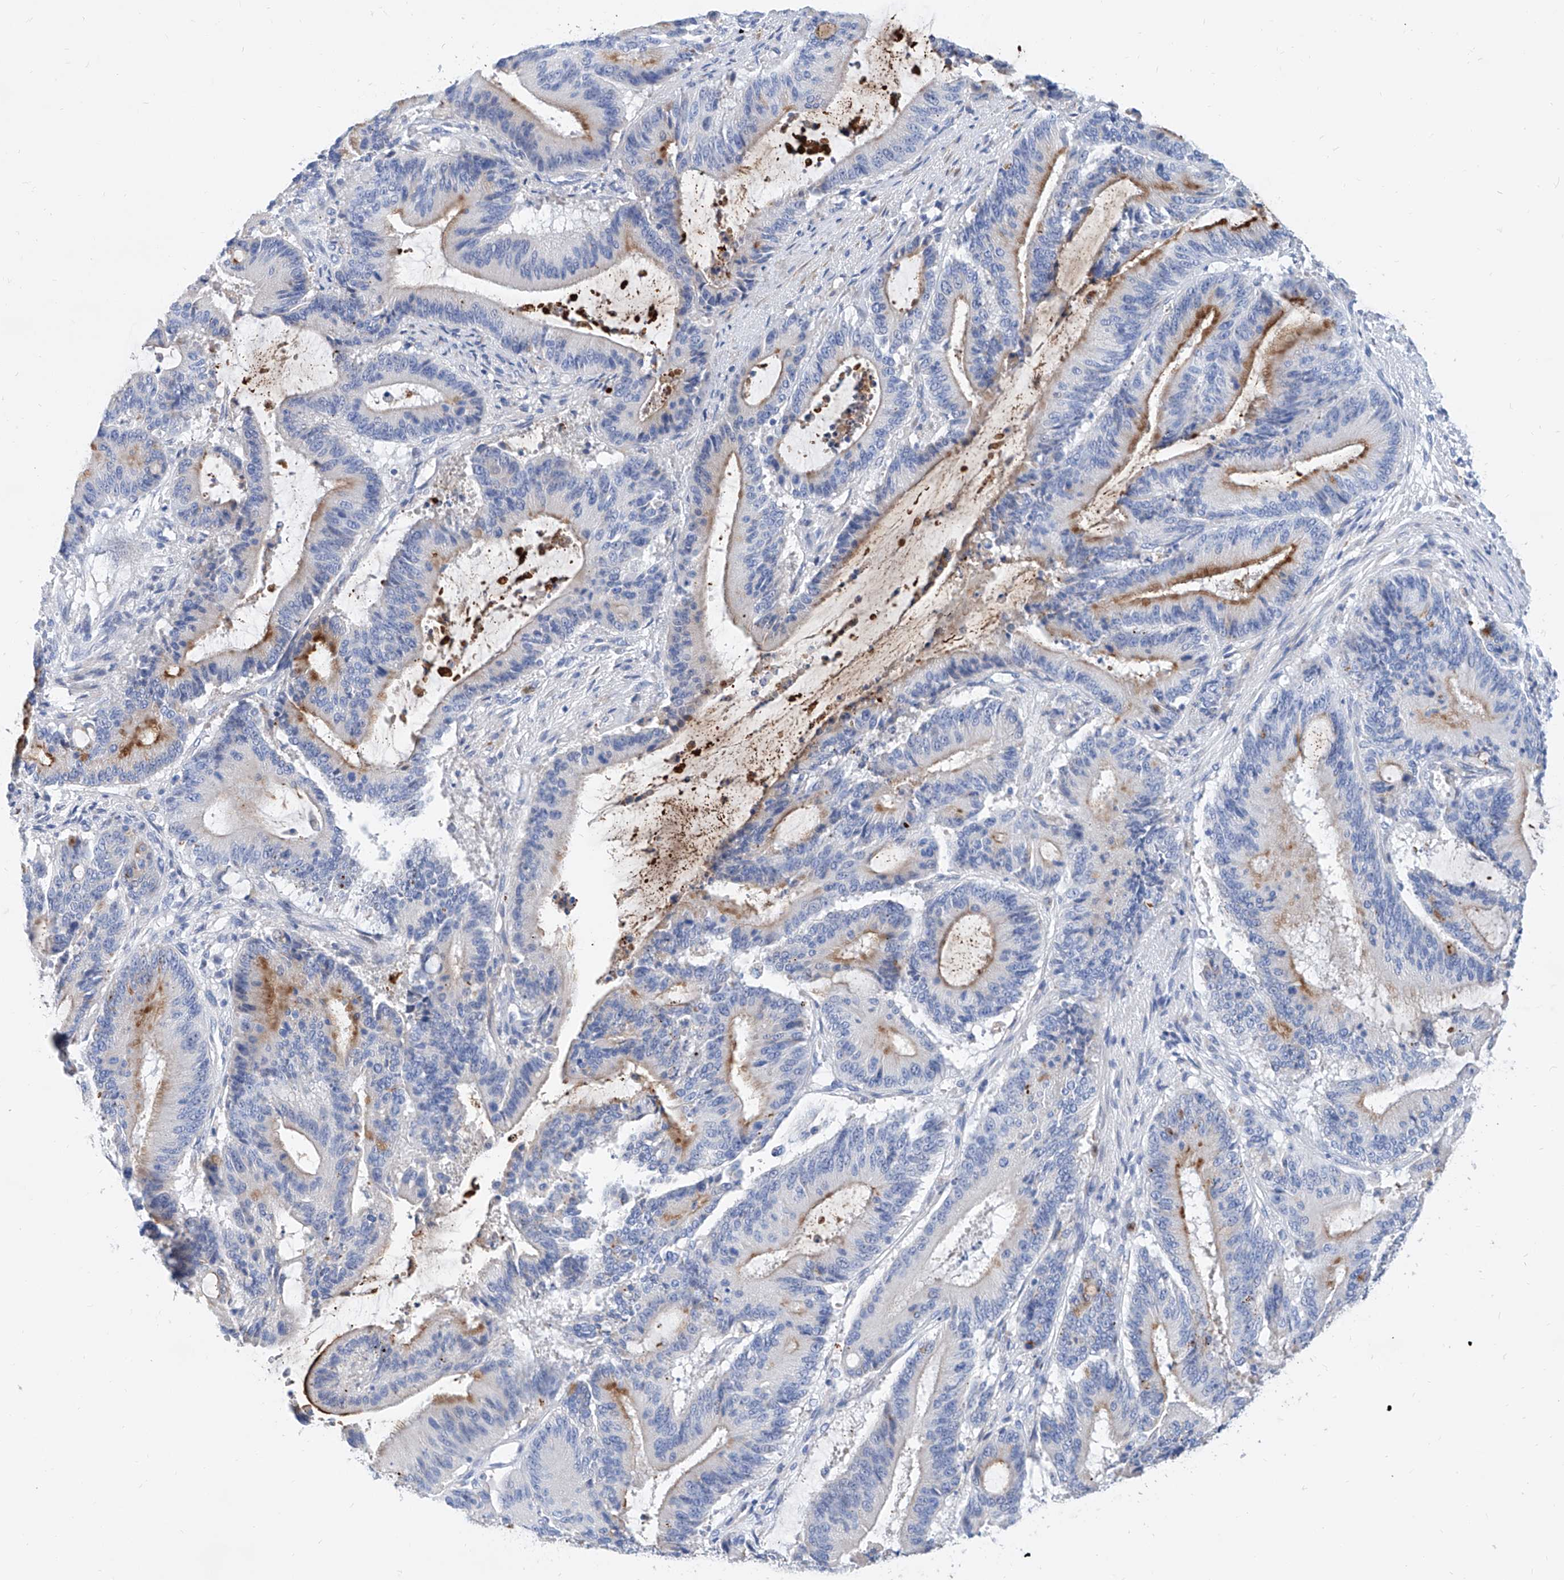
{"staining": {"intensity": "moderate", "quantity": "<25%", "location": "cytoplasmic/membranous"}, "tissue": "liver cancer", "cell_type": "Tumor cells", "image_type": "cancer", "snomed": [{"axis": "morphology", "description": "Normal tissue, NOS"}, {"axis": "morphology", "description": "Cholangiocarcinoma"}, {"axis": "topography", "description": "Liver"}, {"axis": "topography", "description": "Peripheral nerve tissue"}], "caption": "Liver cancer stained with a brown dye exhibits moderate cytoplasmic/membranous positive expression in approximately <25% of tumor cells.", "gene": "SLC25A29", "patient": {"sex": "female", "age": 73}}